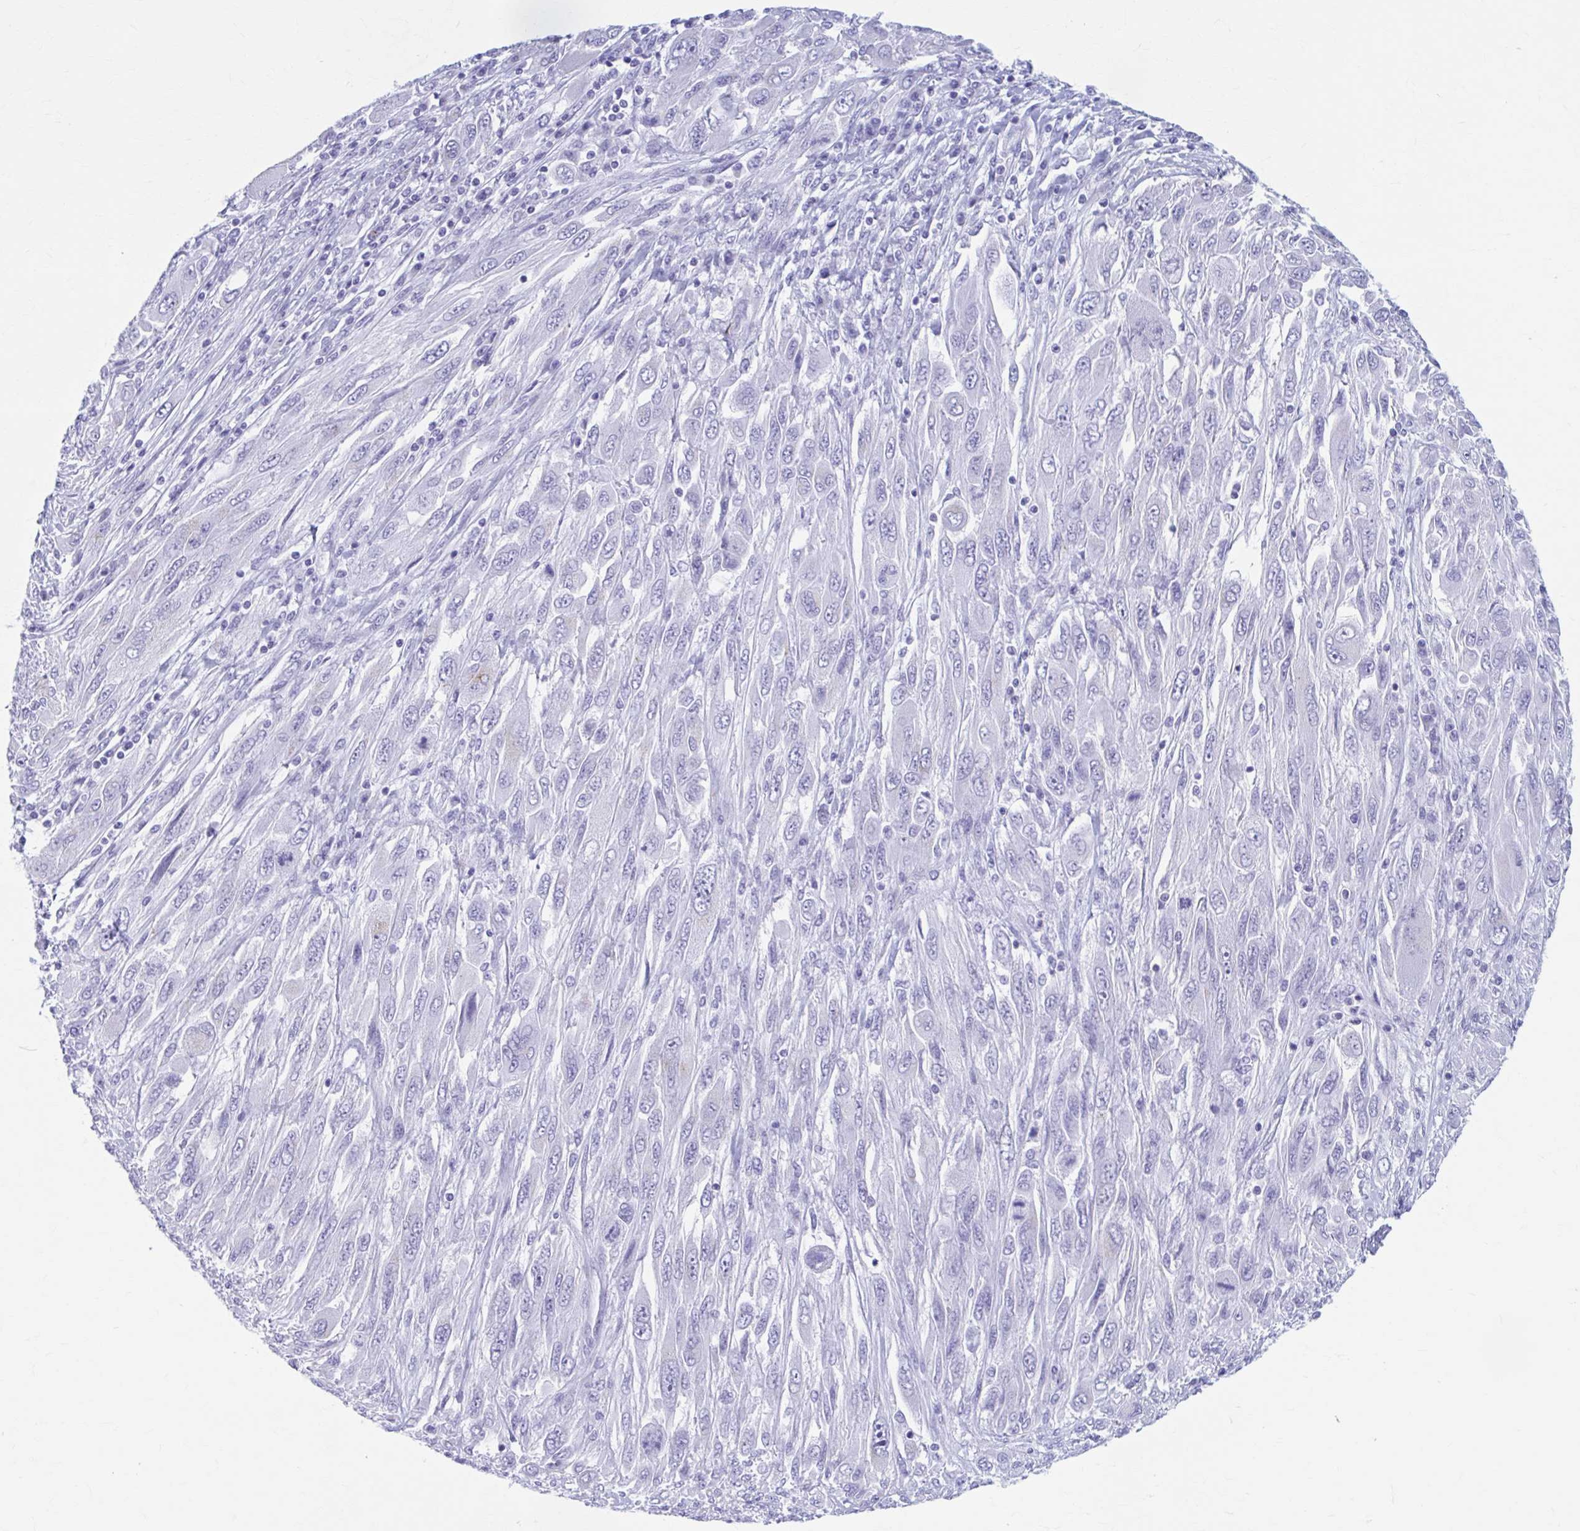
{"staining": {"intensity": "negative", "quantity": "none", "location": "none"}, "tissue": "melanoma", "cell_type": "Tumor cells", "image_type": "cancer", "snomed": [{"axis": "morphology", "description": "Malignant melanoma, NOS"}, {"axis": "topography", "description": "Skin"}], "caption": "Immunohistochemistry image of human malignant melanoma stained for a protein (brown), which displays no expression in tumor cells.", "gene": "KCNE2", "patient": {"sex": "female", "age": 91}}